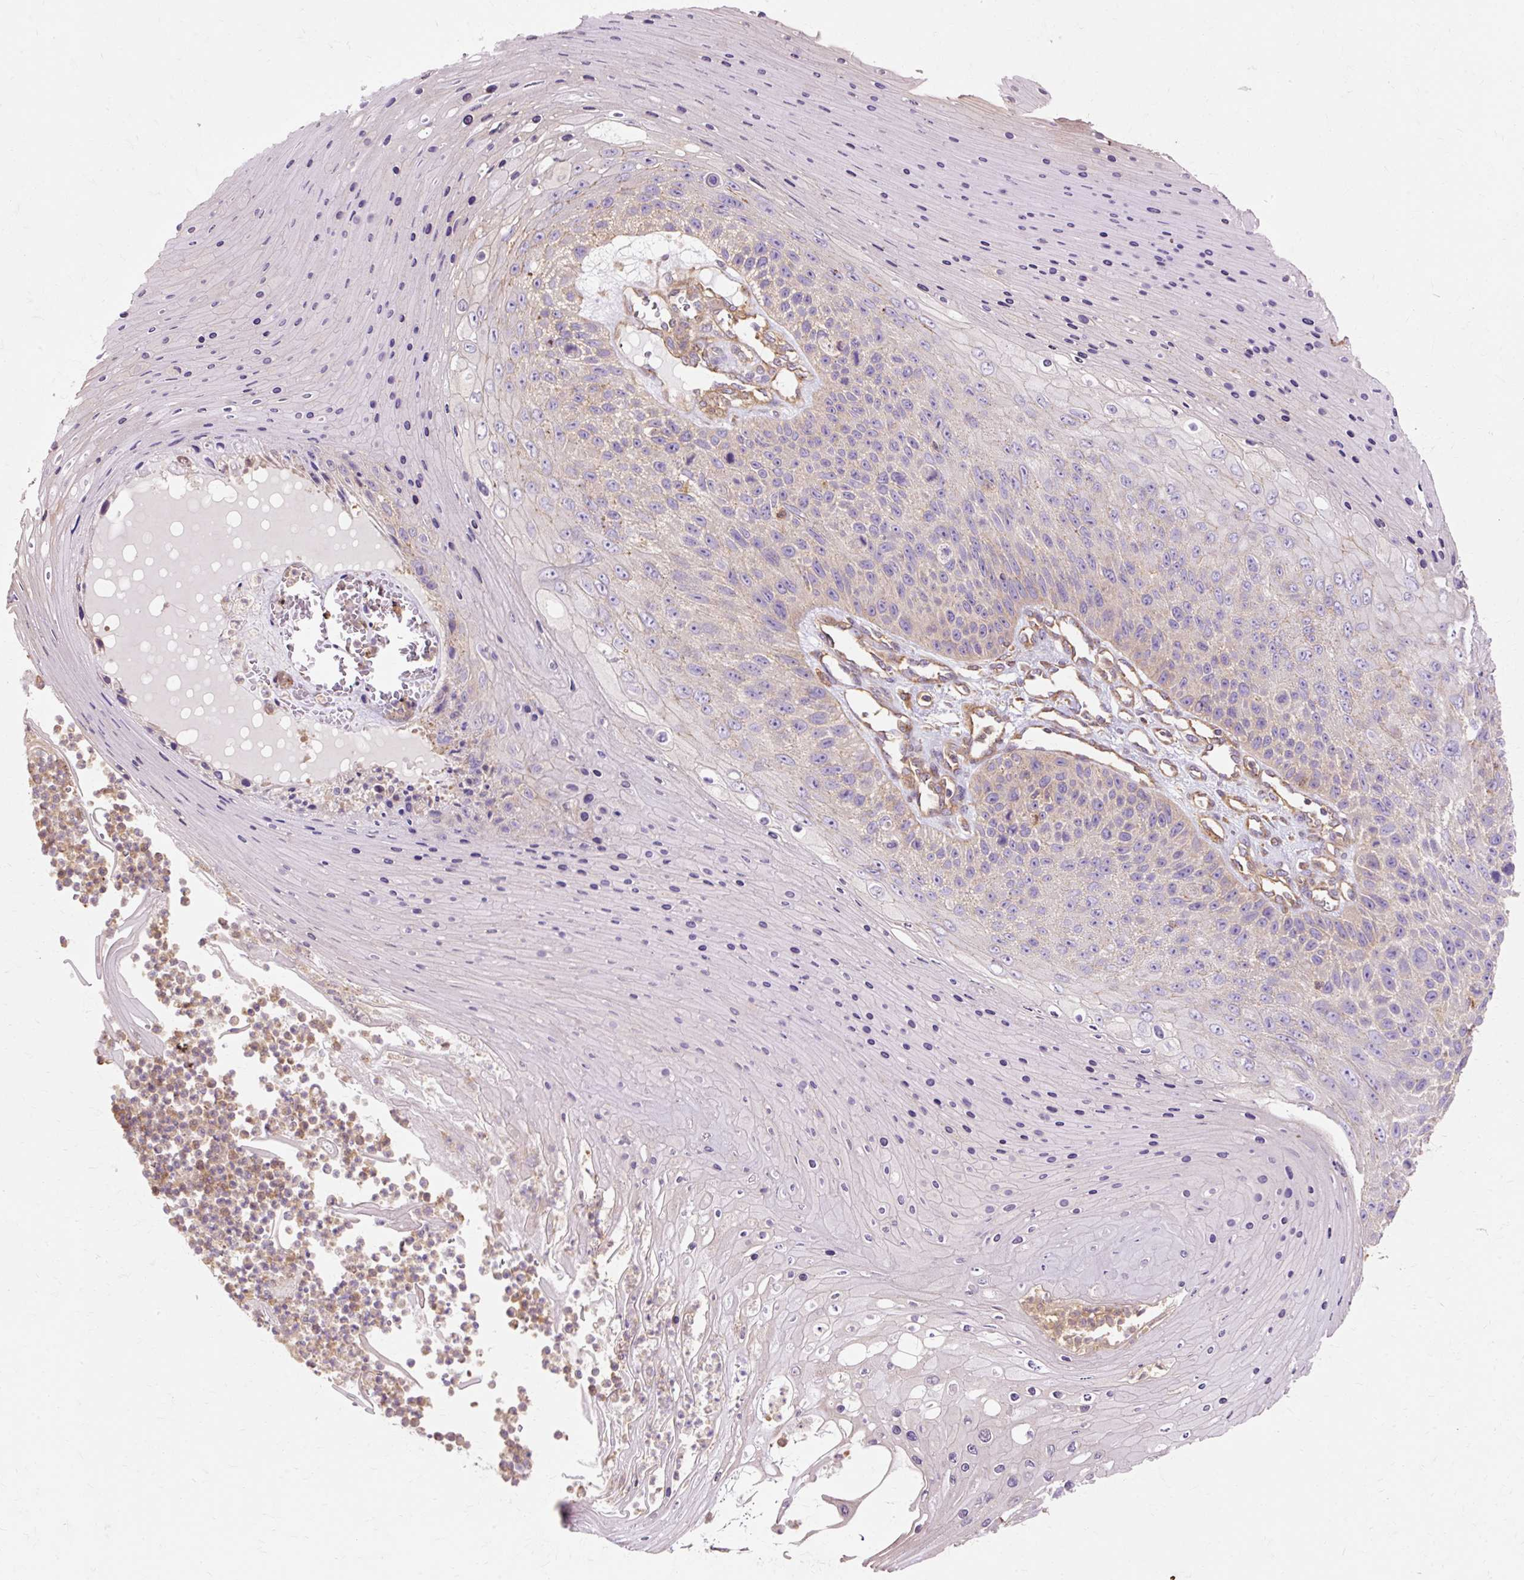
{"staining": {"intensity": "negative", "quantity": "none", "location": "none"}, "tissue": "skin cancer", "cell_type": "Tumor cells", "image_type": "cancer", "snomed": [{"axis": "morphology", "description": "Squamous cell carcinoma, NOS"}, {"axis": "topography", "description": "Skin"}], "caption": "The histopathology image demonstrates no staining of tumor cells in skin cancer. The staining is performed using DAB brown chromogen with nuclei counter-stained in using hematoxylin.", "gene": "TBC1D2B", "patient": {"sex": "female", "age": 88}}